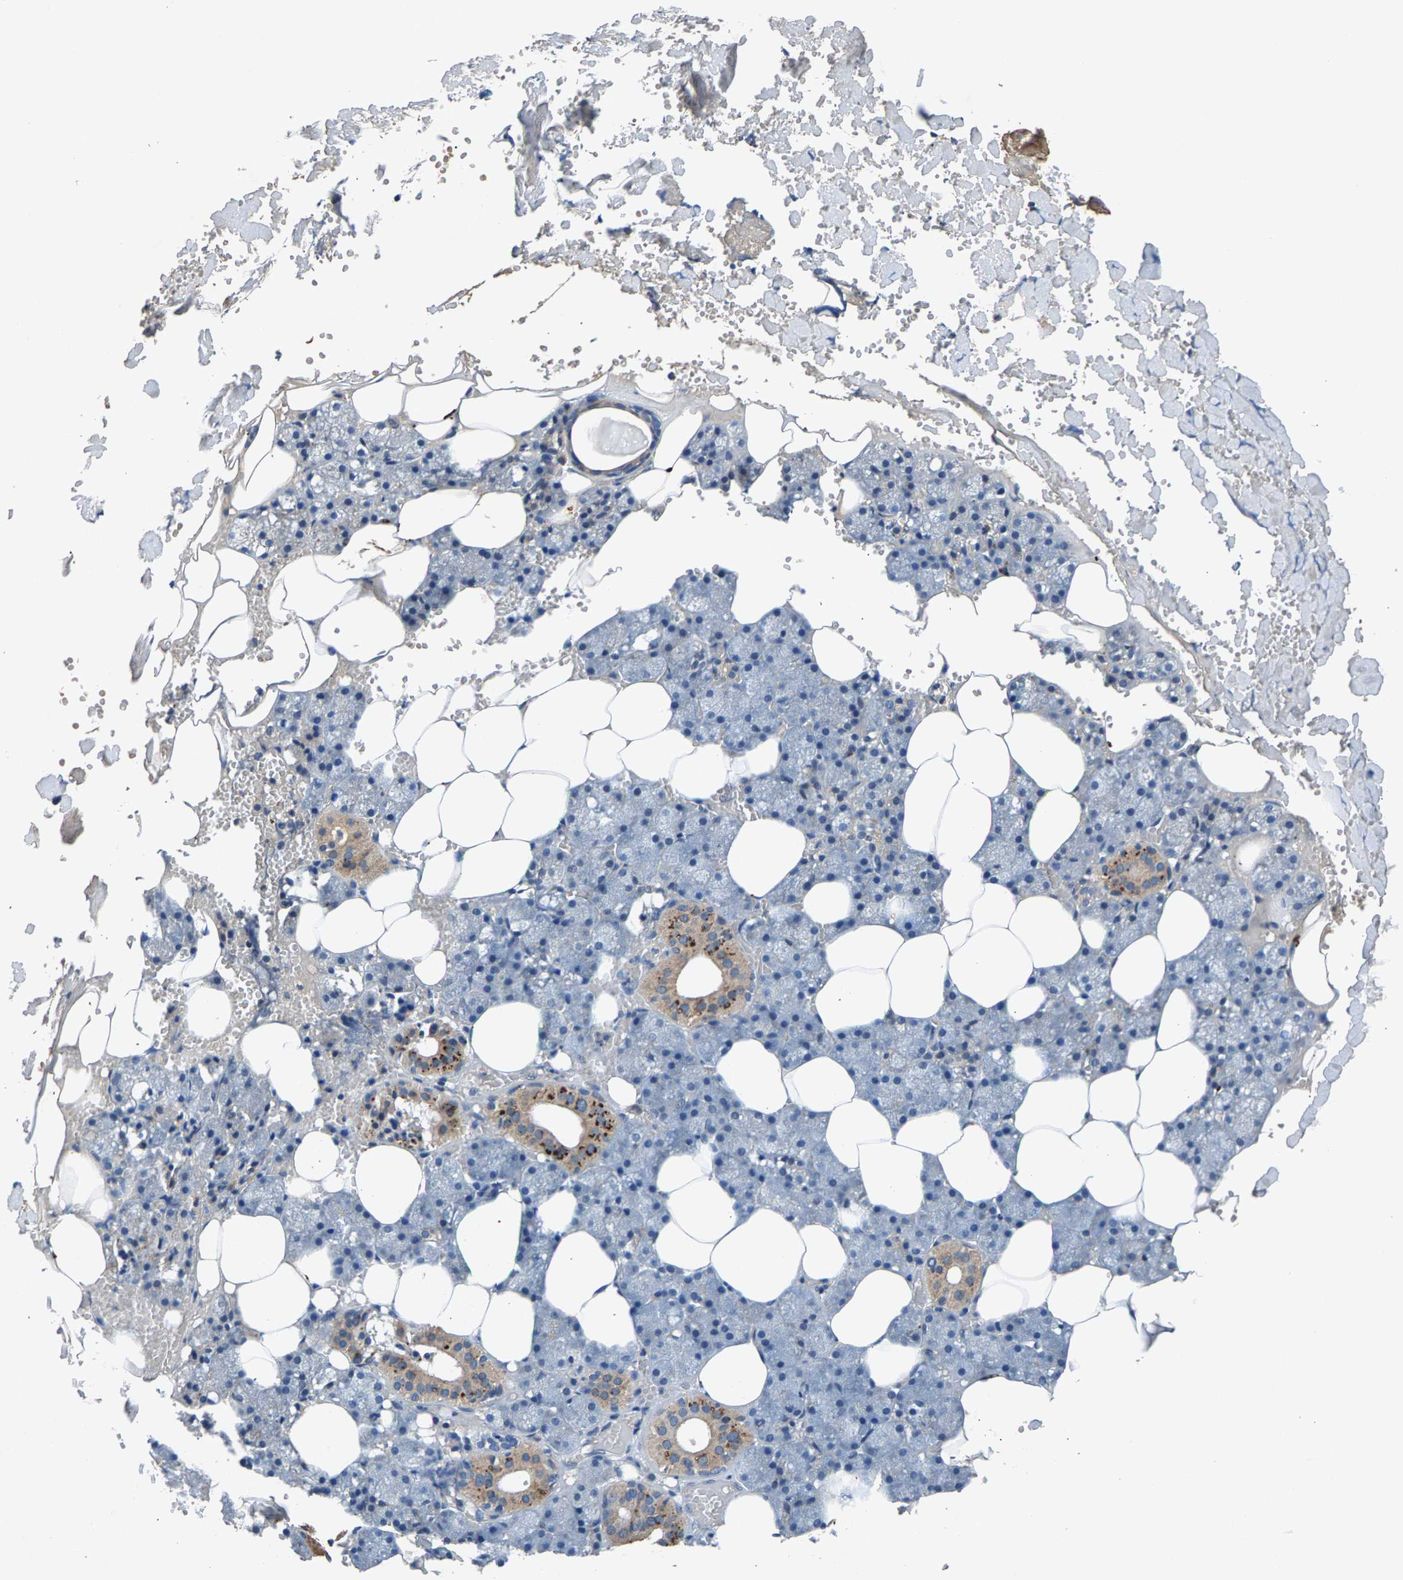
{"staining": {"intensity": "strong", "quantity": "<25%", "location": "cytoplasmic/membranous"}, "tissue": "salivary gland", "cell_type": "Glandular cells", "image_type": "normal", "snomed": [{"axis": "morphology", "description": "Normal tissue, NOS"}, {"axis": "topography", "description": "Salivary gland"}], "caption": "This histopathology image displays immunohistochemistry (IHC) staining of normal salivary gland, with medium strong cytoplasmic/membranous expression in about <25% of glandular cells.", "gene": "PRXL2C", "patient": {"sex": "male", "age": 62}}